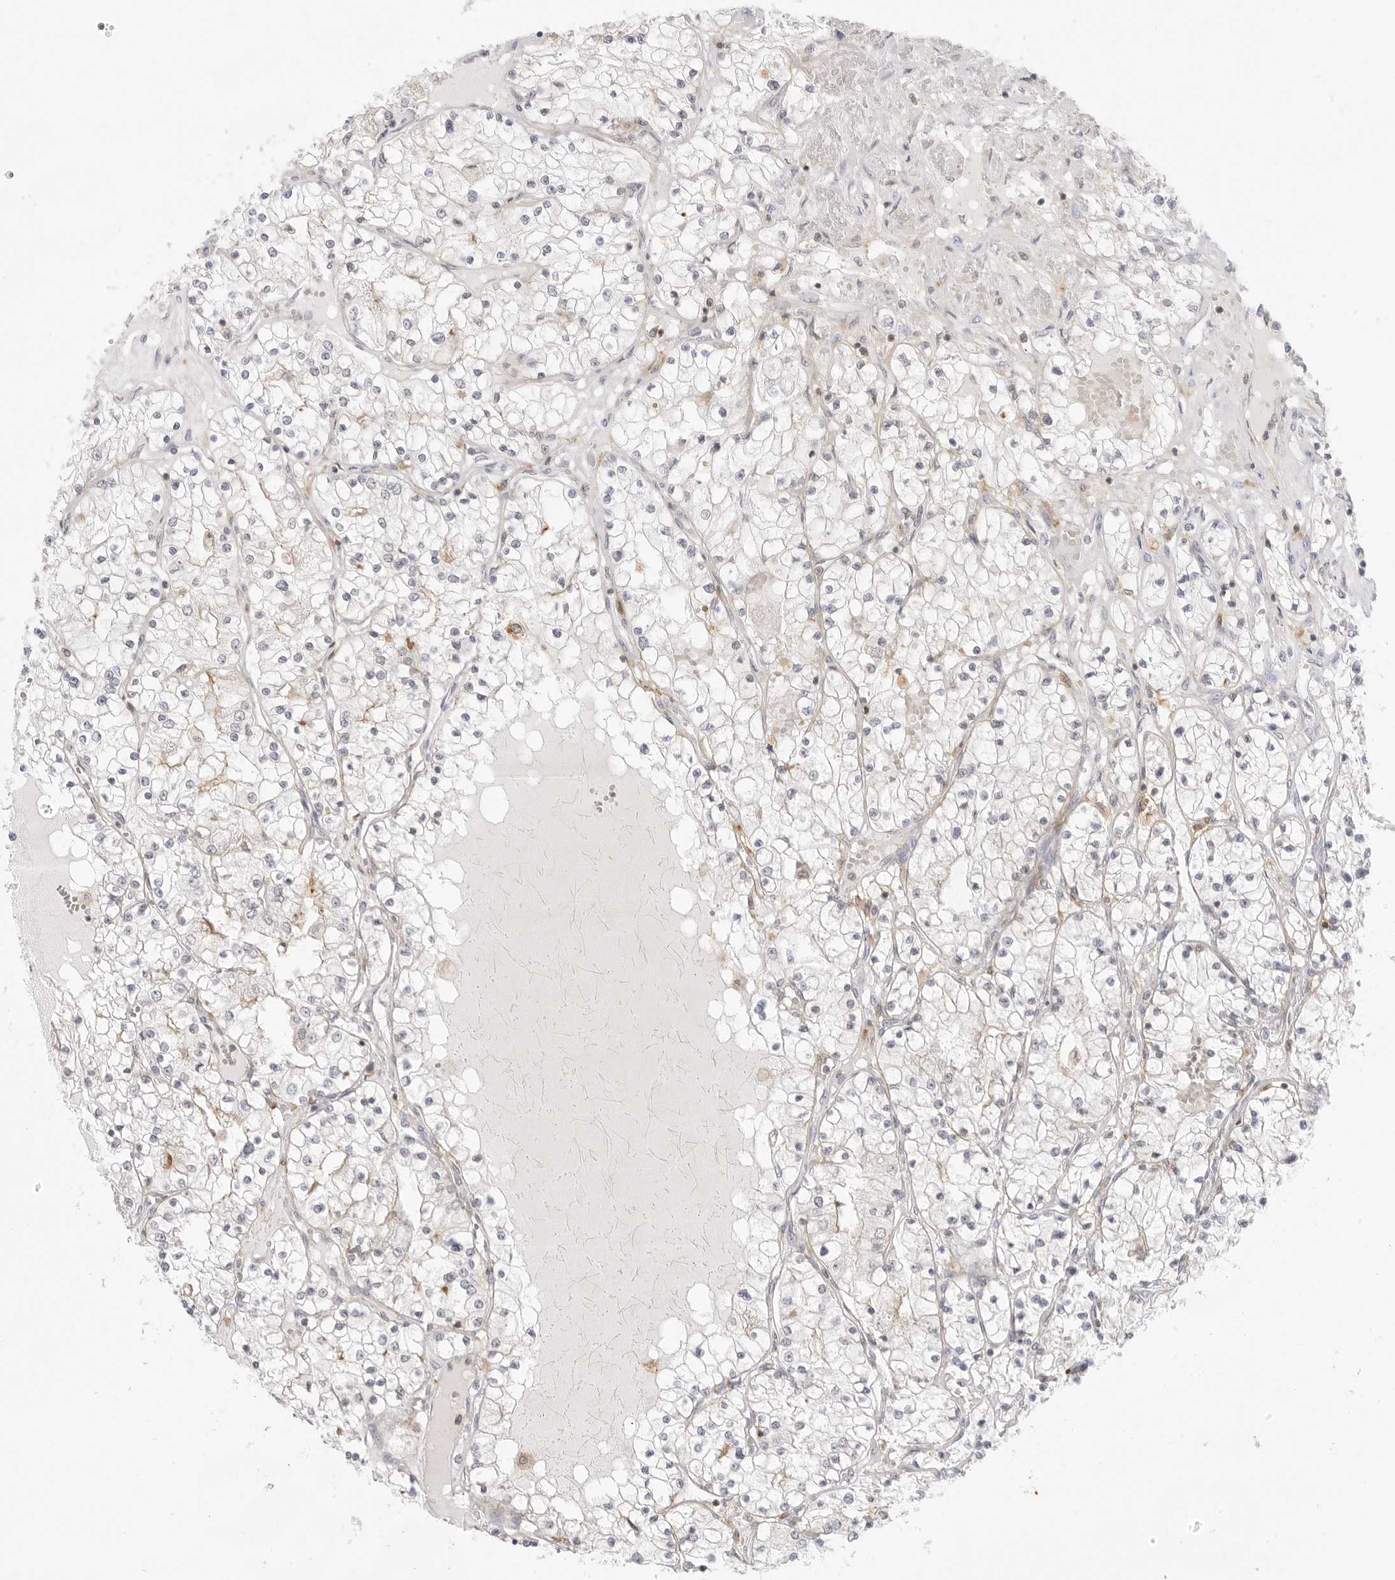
{"staining": {"intensity": "negative", "quantity": "none", "location": "none"}, "tissue": "renal cancer", "cell_type": "Tumor cells", "image_type": "cancer", "snomed": [{"axis": "morphology", "description": "Normal tissue, NOS"}, {"axis": "morphology", "description": "Adenocarcinoma, NOS"}, {"axis": "topography", "description": "Kidney"}], "caption": "The histopathology image exhibits no significant staining in tumor cells of renal cancer.", "gene": "TNFRSF14", "patient": {"sex": "male", "age": 68}}